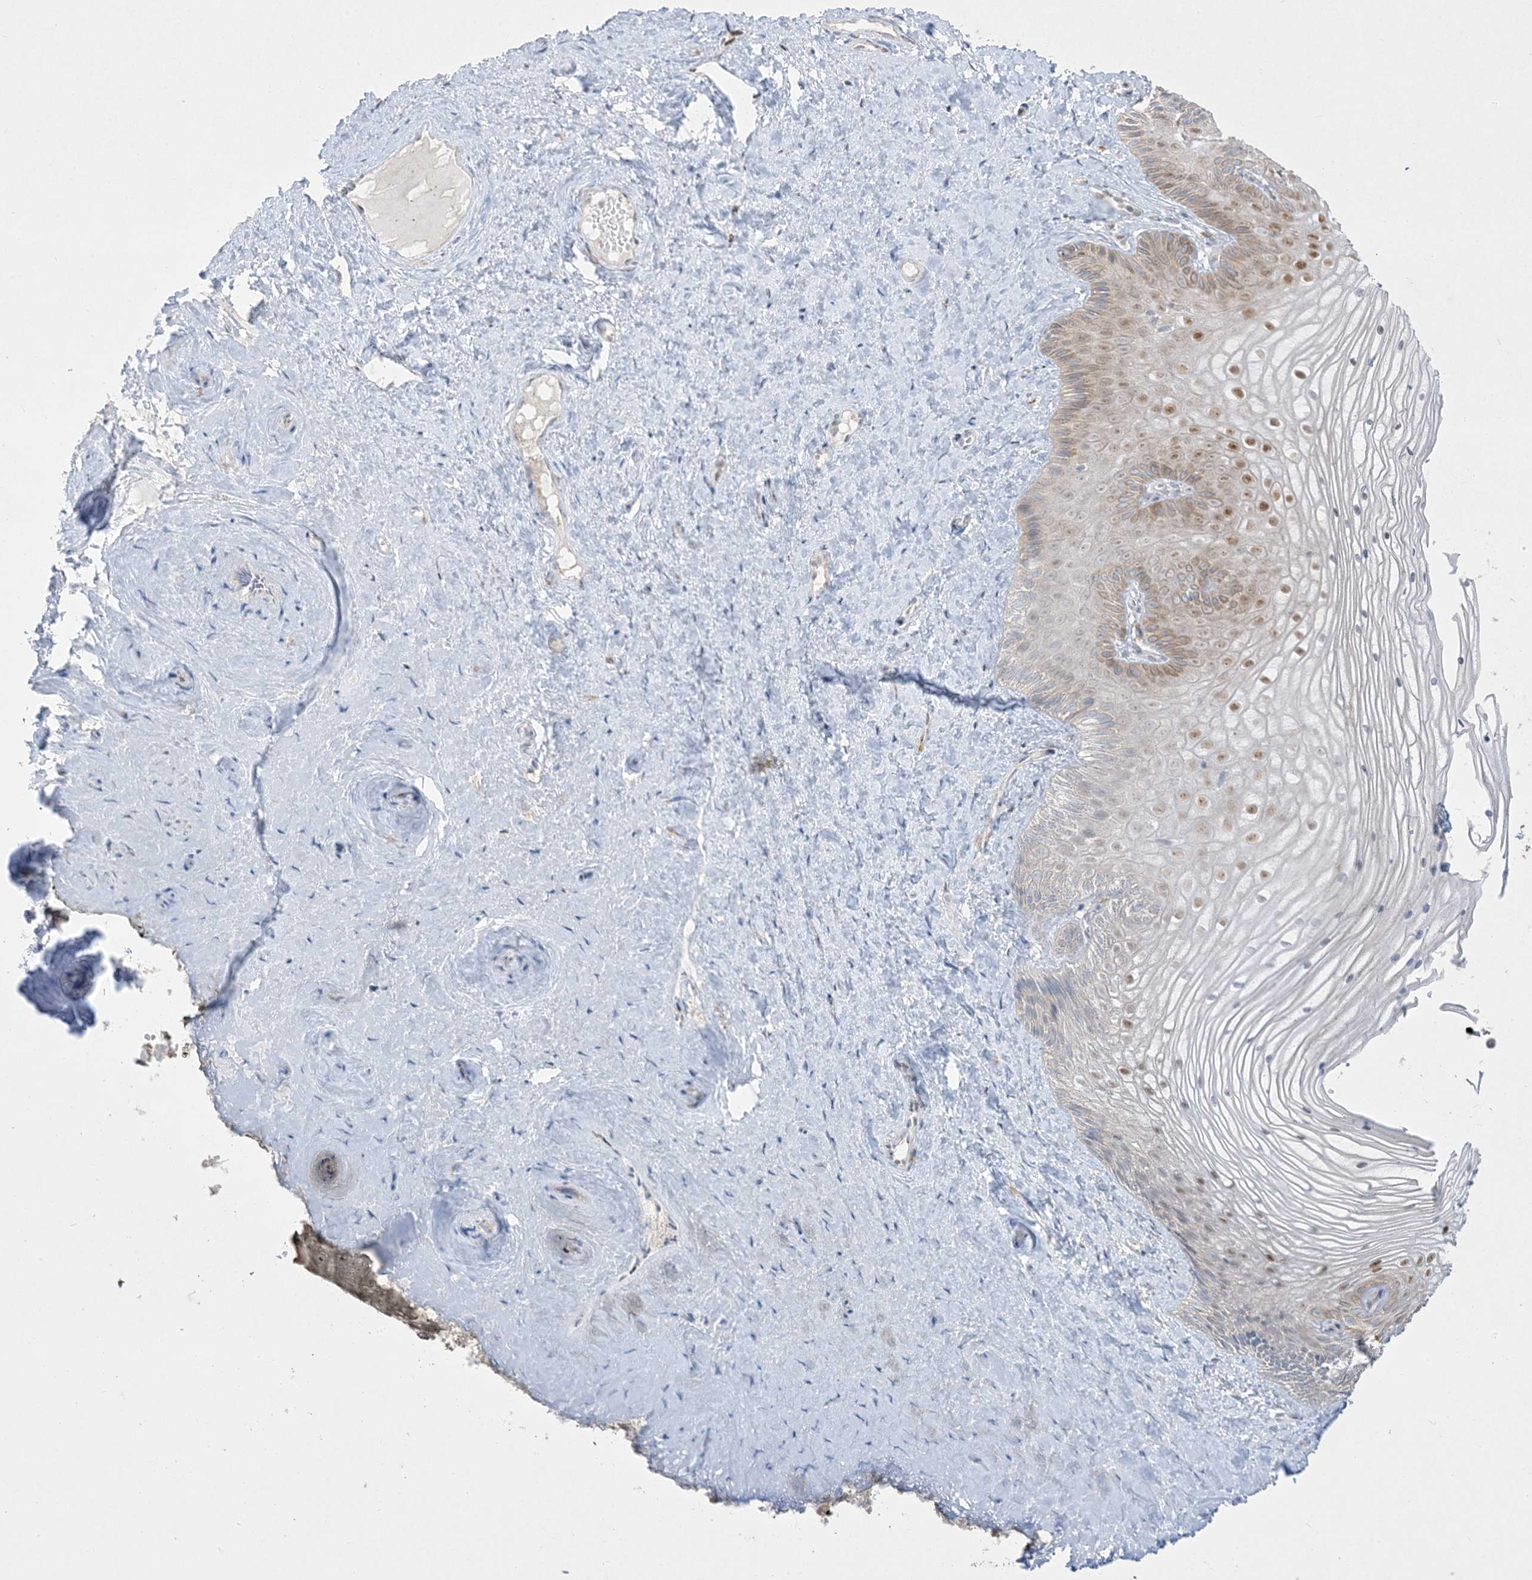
{"staining": {"intensity": "strong", "quantity": "25%-75%", "location": "nuclear"}, "tissue": "vagina", "cell_type": "Squamous epithelial cells", "image_type": "normal", "snomed": [{"axis": "morphology", "description": "Normal tissue, NOS"}, {"axis": "topography", "description": "Vagina"}, {"axis": "topography", "description": "Cervix"}], "caption": "Immunohistochemical staining of normal vagina shows strong nuclear protein staining in about 25%-75% of squamous epithelial cells.", "gene": "BHLHE40", "patient": {"sex": "female", "age": 40}}